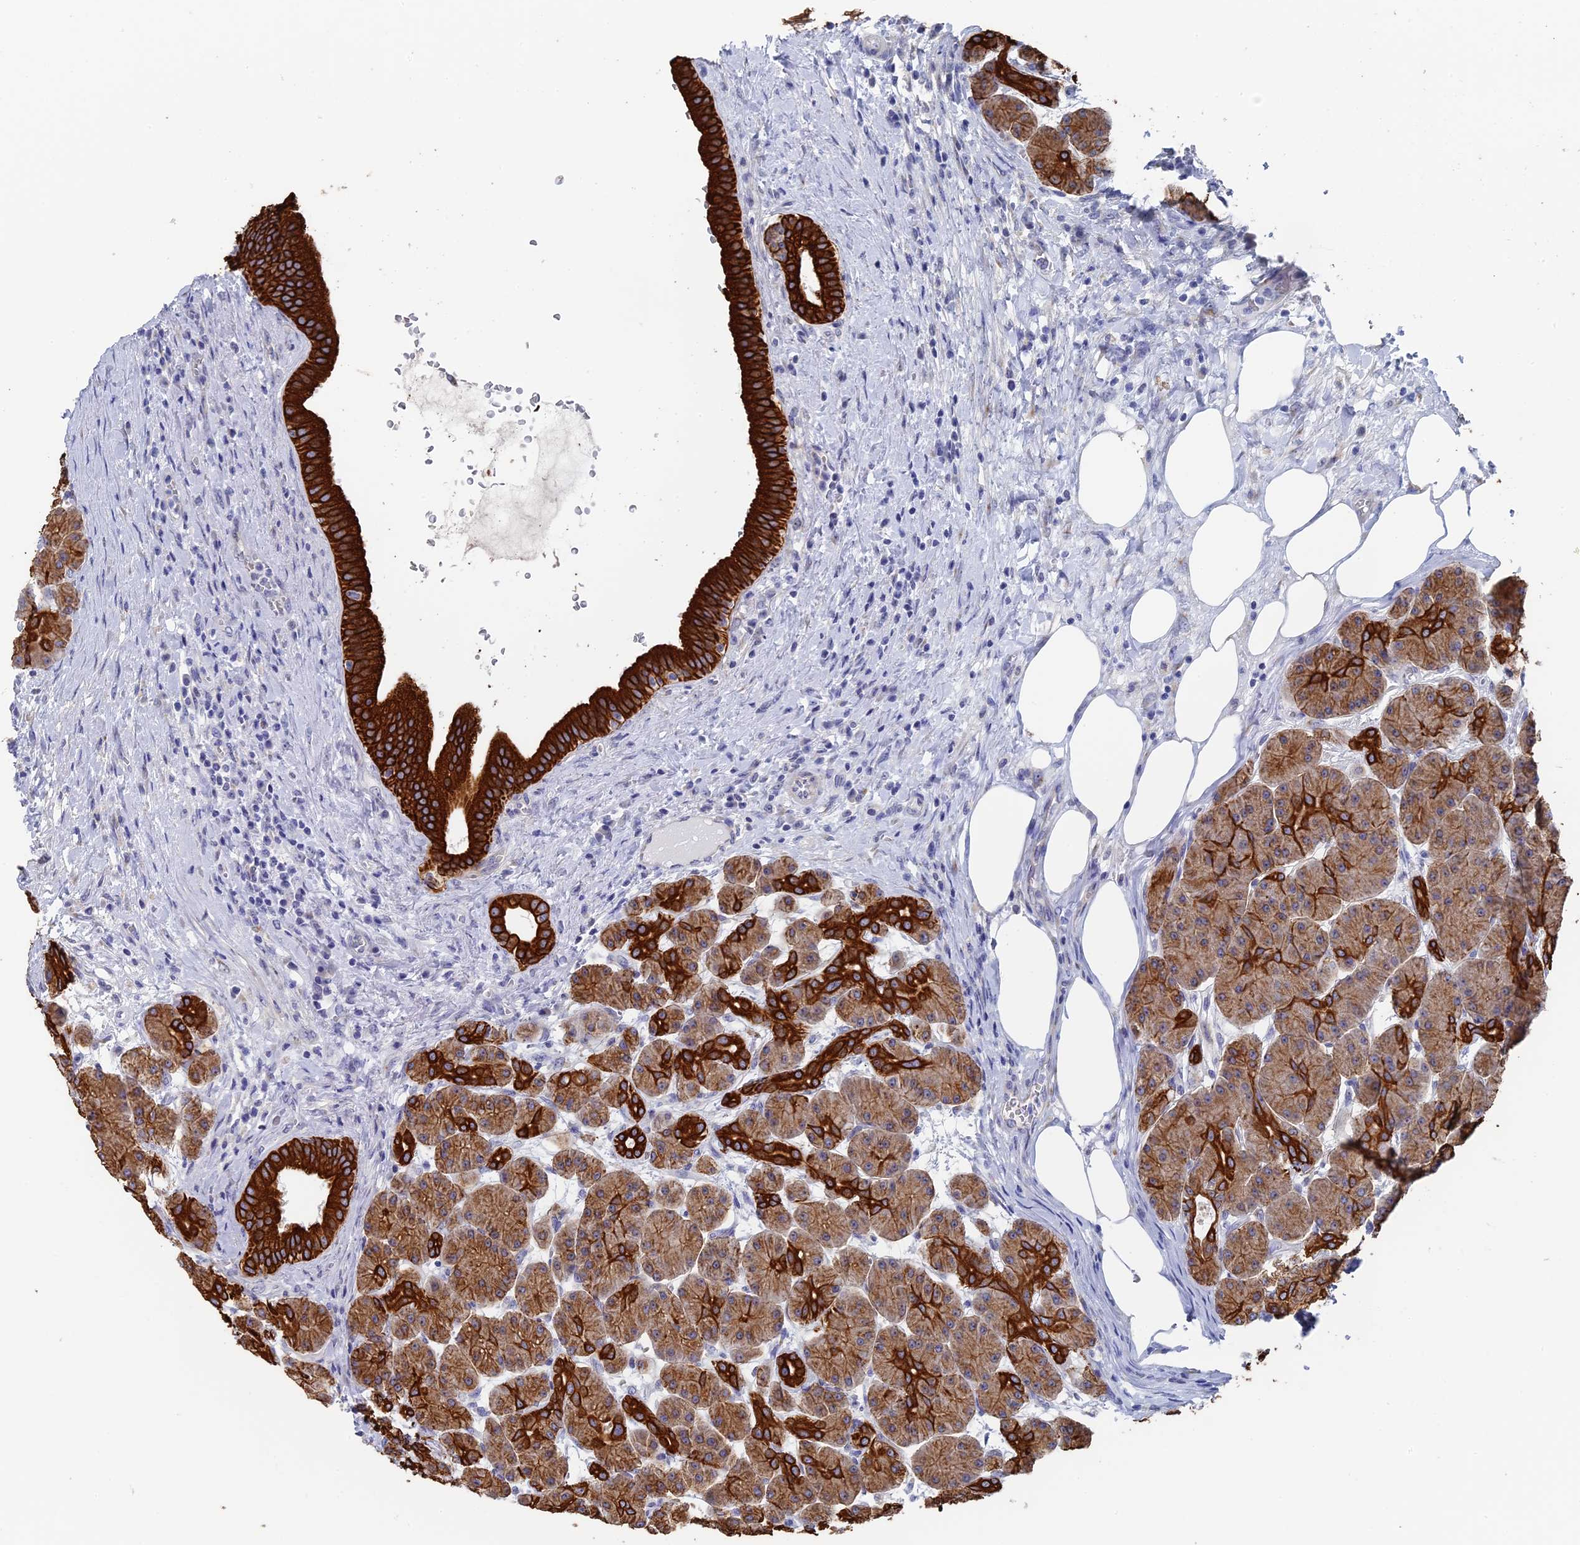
{"staining": {"intensity": "strong", "quantity": ">75%", "location": "cytoplasmic/membranous"}, "tissue": "pancreas", "cell_type": "Exocrine glandular cells", "image_type": "normal", "snomed": [{"axis": "morphology", "description": "Normal tissue, NOS"}, {"axis": "topography", "description": "Pancreas"}], "caption": "Immunohistochemistry (IHC) (DAB) staining of normal pancreas displays strong cytoplasmic/membranous protein expression in about >75% of exocrine glandular cells. (DAB (3,3'-diaminobenzidine) = brown stain, brightfield microscopy at high magnification).", "gene": "SRFBP1", "patient": {"sex": "male", "age": 63}}